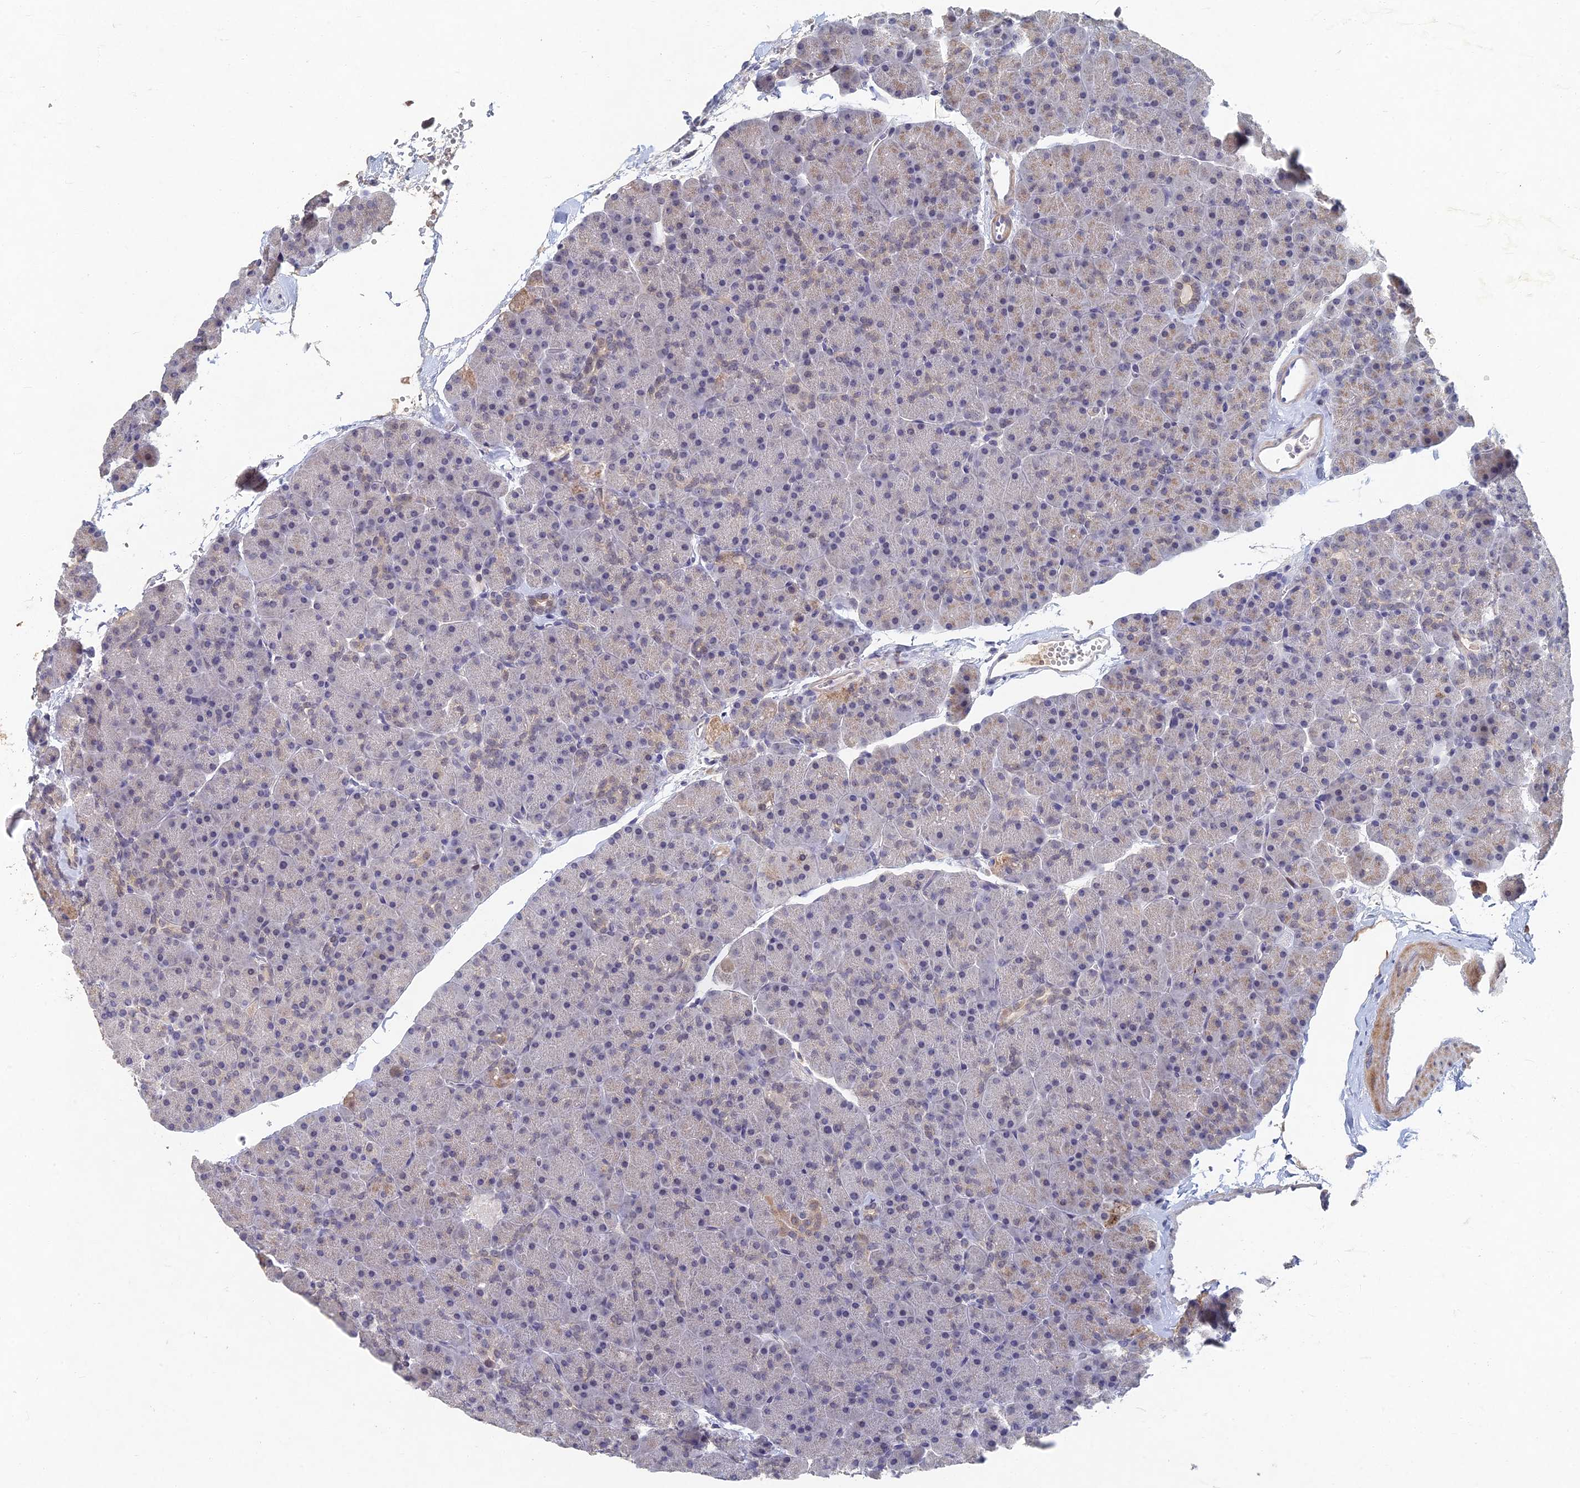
{"staining": {"intensity": "weak", "quantity": "25%-75%", "location": "cytoplasmic/membranous,nuclear"}, "tissue": "pancreas", "cell_type": "Exocrine glandular cells", "image_type": "normal", "snomed": [{"axis": "morphology", "description": "Normal tissue, NOS"}, {"axis": "topography", "description": "Pancreas"}], "caption": "An image of pancreas stained for a protein demonstrates weak cytoplasmic/membranous,nuclear brown staining in exocrine glandular cells. The staining is performed using DAB brown chromogen to label protein expression. The nuclei are counter-stained blue using hematoxylin.", "gene": "GNA15", "patient": {"sex": "male", "age": 36}}